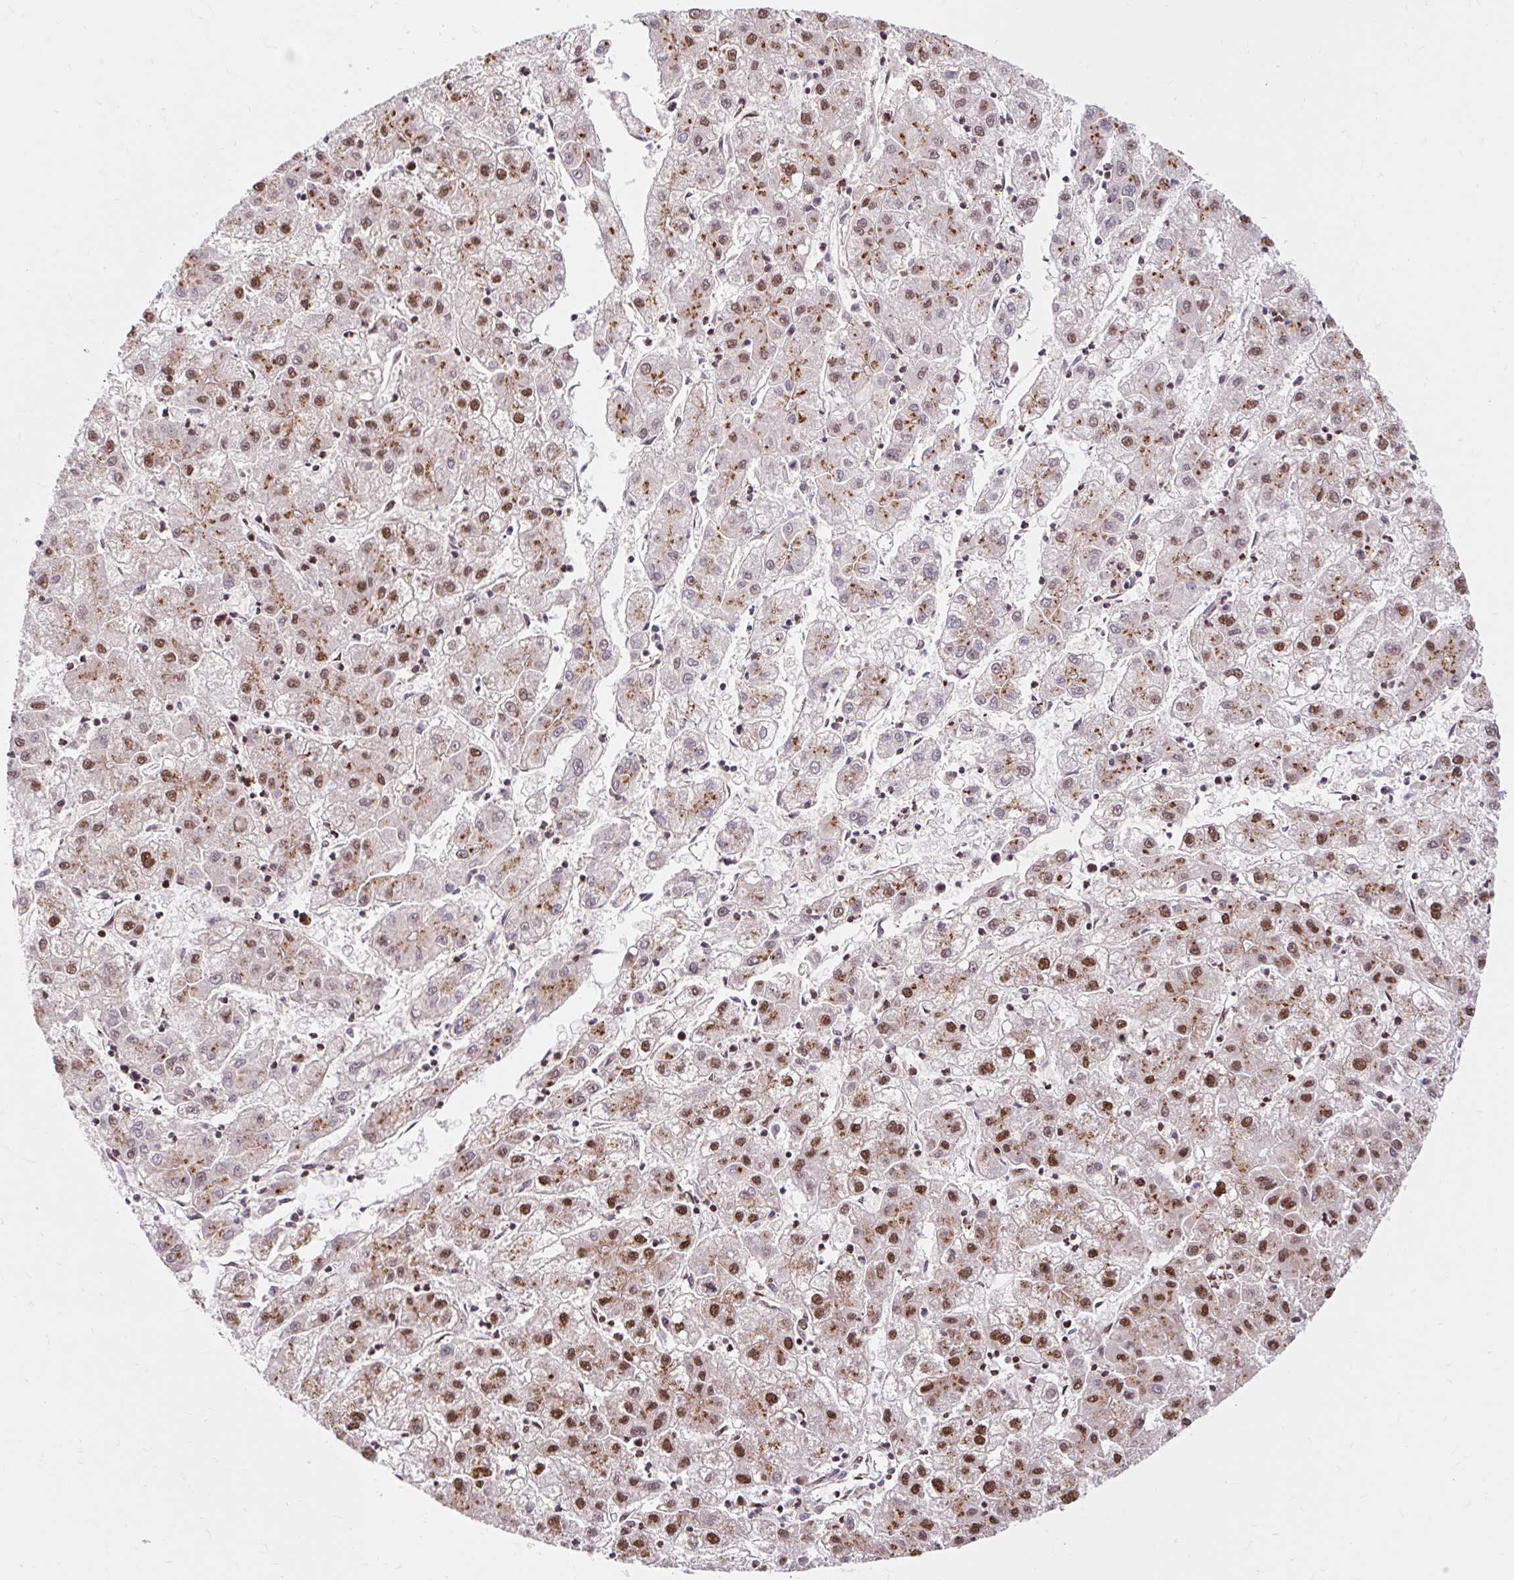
{"staining": {"intensity": "moderate", "quantity": ">75%", "location": "nuclear"}, "tissue": "liver cancer", "cell_type": "Tumor cells", "image_type": "cancer", "snomed": [{"axis": "morphology", "description": "Carcinoma, Hepatocellular, NOS"}, {"axis": "topography", "description": "Liver"}], "caption": "An image showing moderate nuclear expression in about >75% of tumor cells in hepatocellular carcinoma (liver), as visualized by brown immunohistochemical staining.", "gene": "BICRA", "patient": {"sex": "male", "age": 72}}